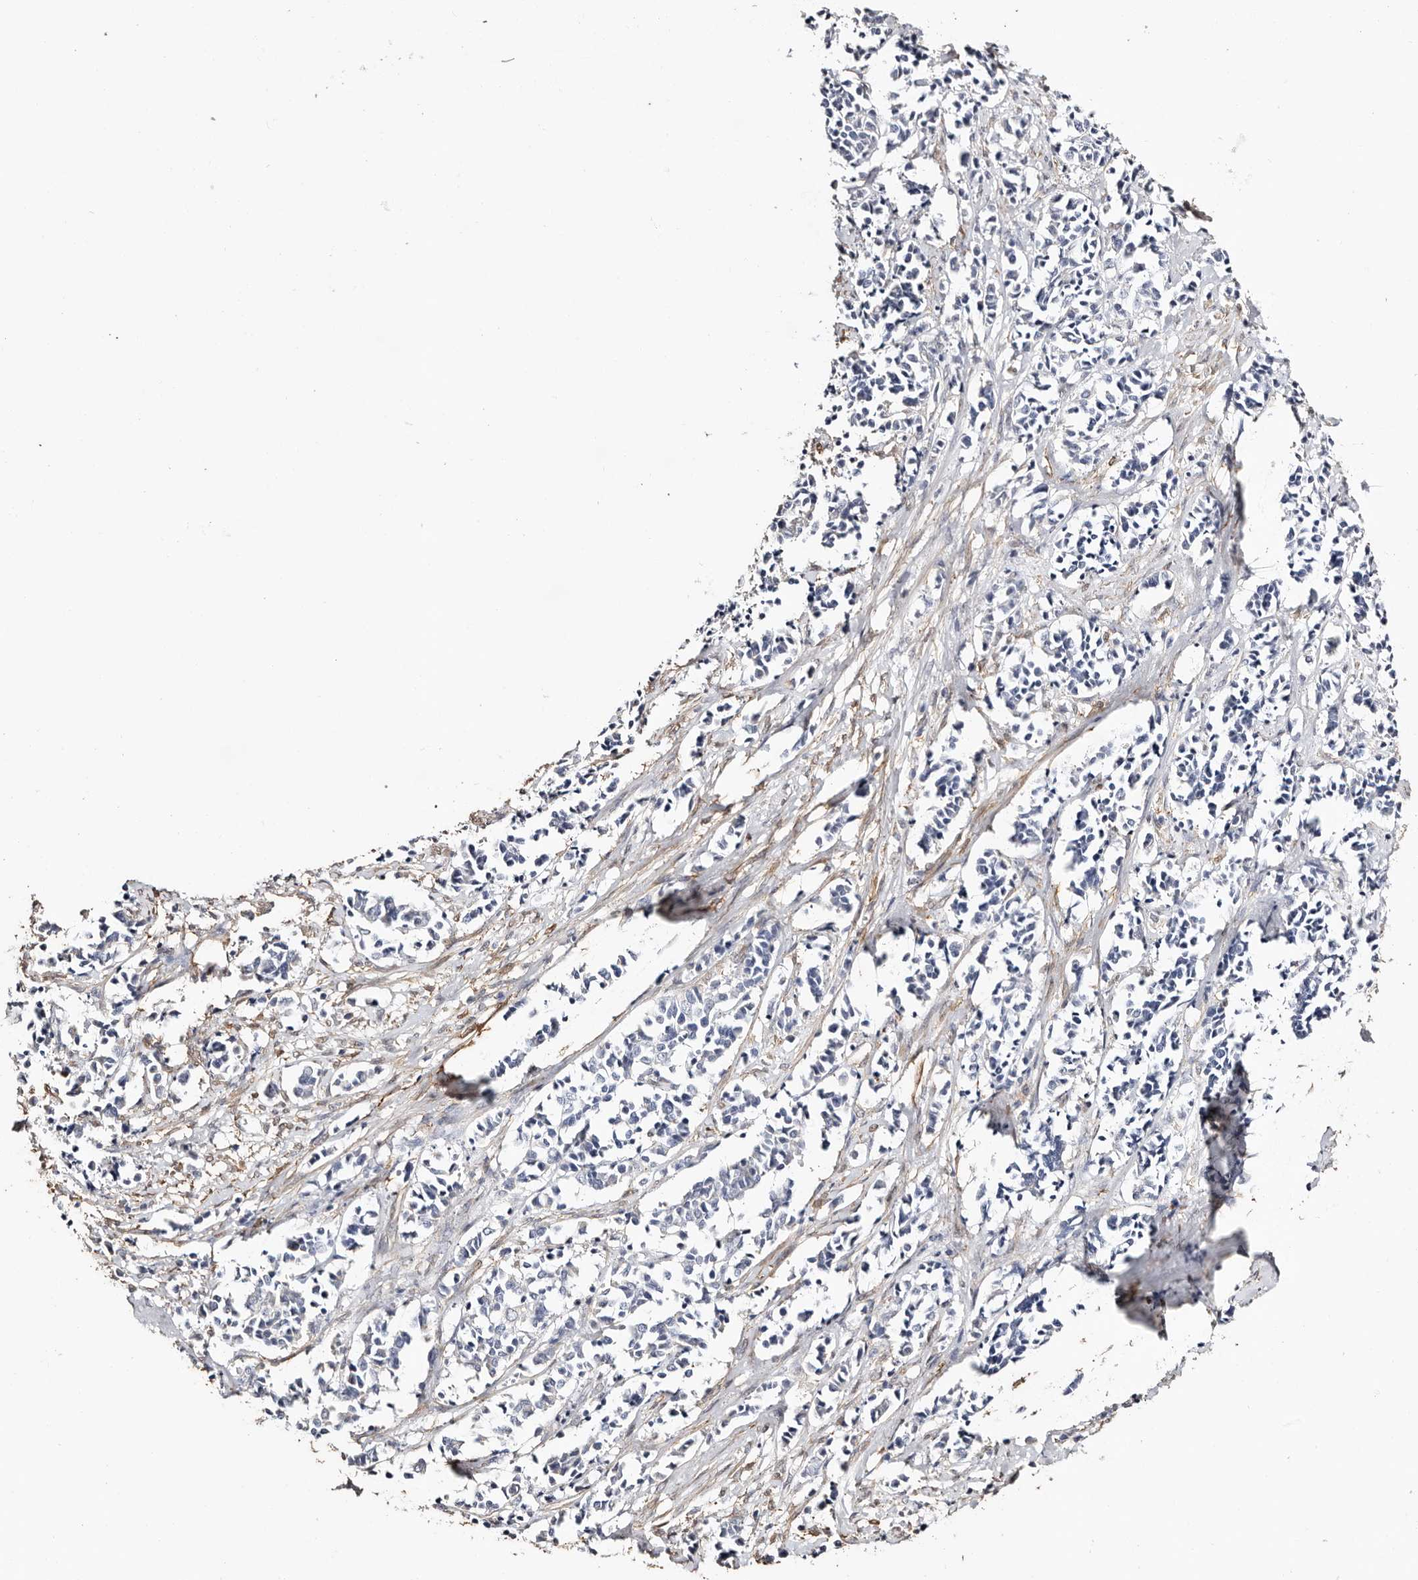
{"staining": {"intensity": "negative", "quantity": "none", "location": "none"}, "tissue": "cervical cancer", "cell_type": "Tumor cells", "image_type": "cancer", "snomed": [{"axis": "morphology", "description": "Normal tissue, NOS"}, {"axis": "morphology", "description": "Squamous cell carcinoma, NOS"}, {"axis": "topography", "description": "Cervix"}], "caption": "This is an immunohistochemistry histopathology image of human cervical cancer. There is no staining in tumor cells.", "gene": "TGM2", "patient": {"sex": "female", "age": 35}}